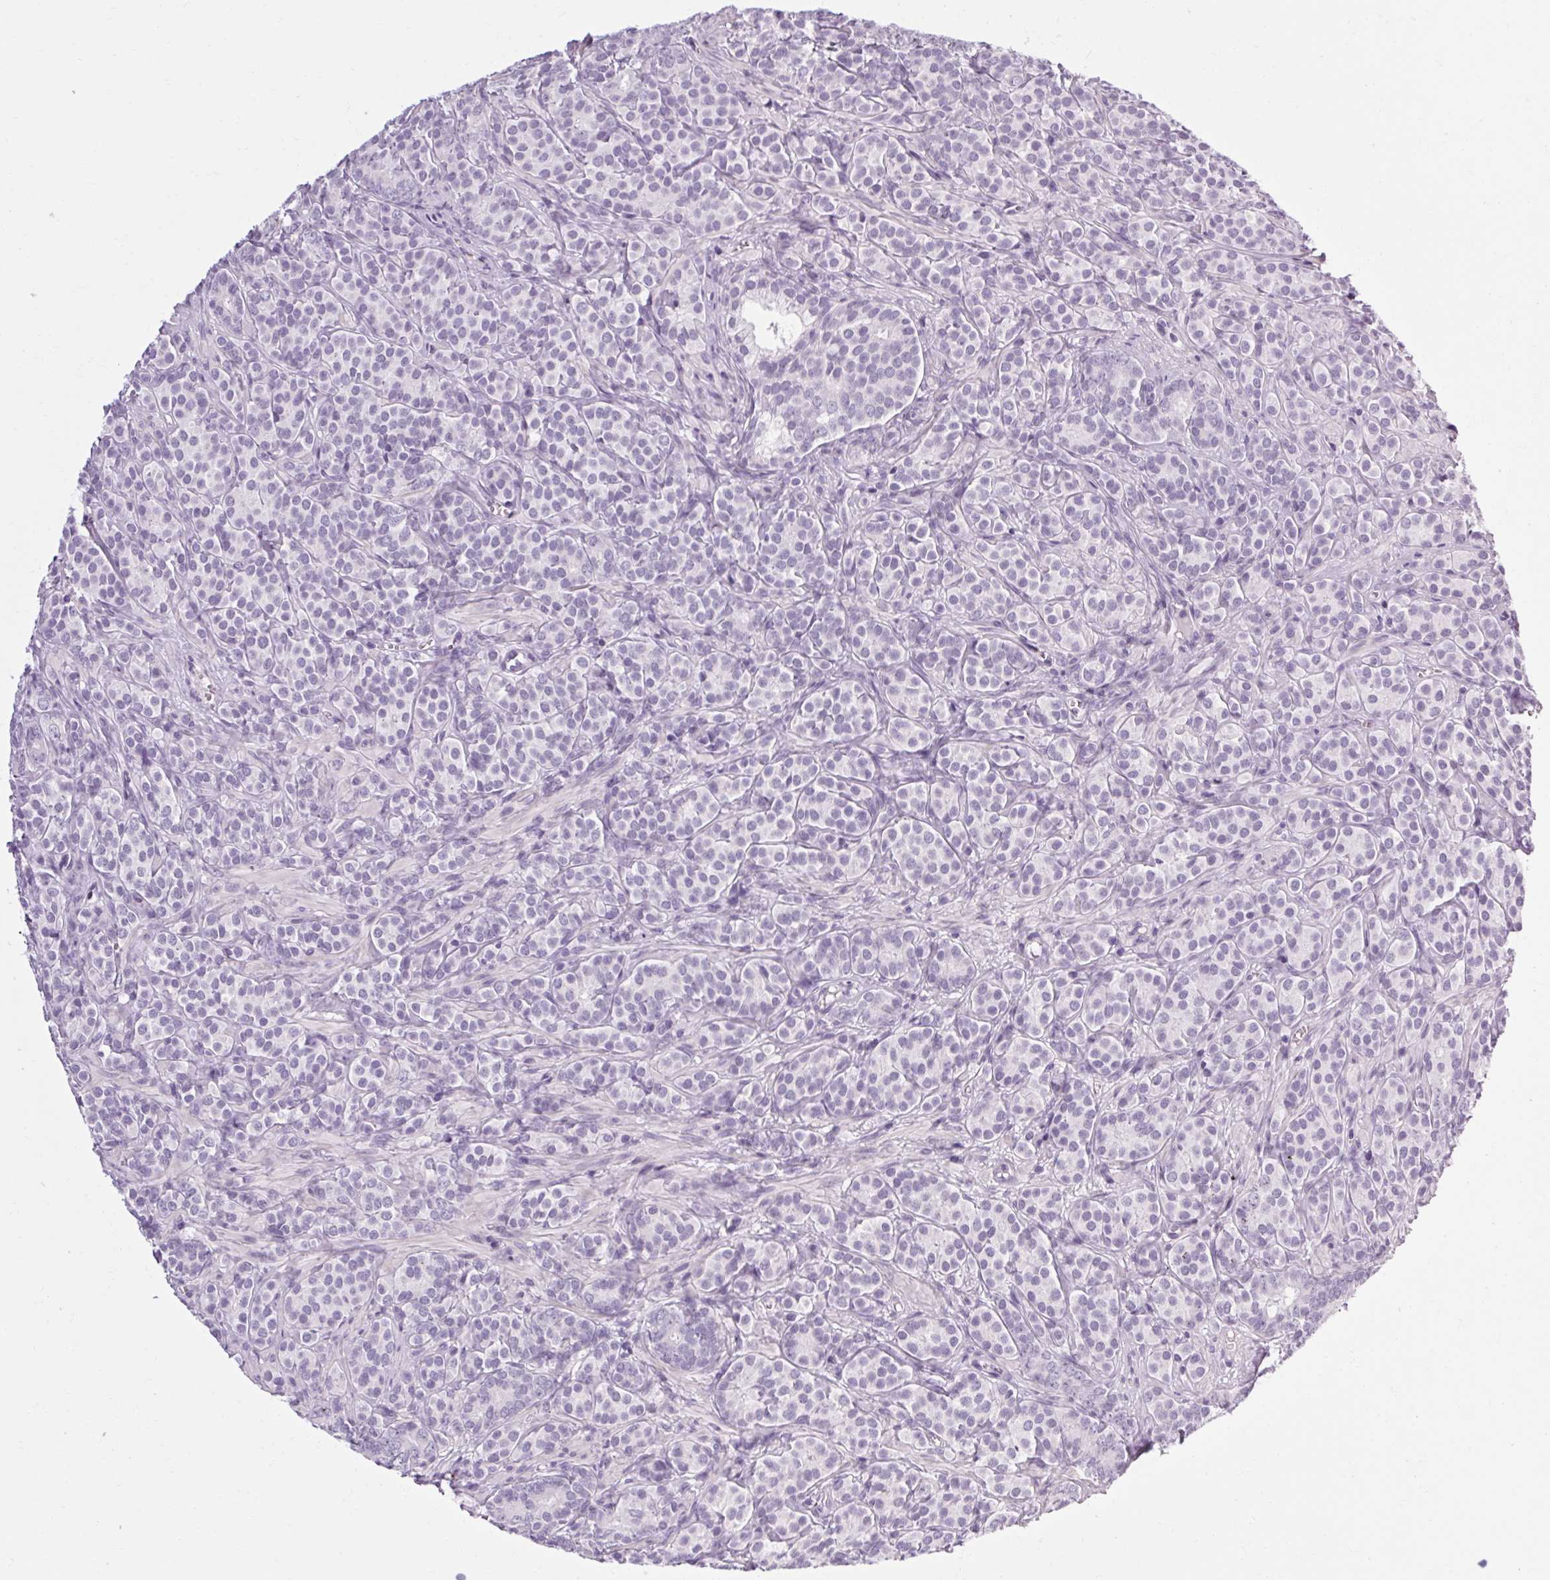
{"staining": {"intensity": "negative", "quantity": "none", "location": "none"}, "tissue": "prostate cancer", "cell_type": "Tumor cells", "image_type": "cancer", "snomed": [{"axis": "morphology", "description": "Adenocarcinoma, High grade"}, {"axis": "topography", "description": "Prostate"}], "caption": "IHC photomicrograph of human adenocarcinoma (high-grade) (prostate) stained for a protein (brown), which displays no expression in tumor cells.", "gene": "POMC", "patient": {"sex": "male", "age": 84}}